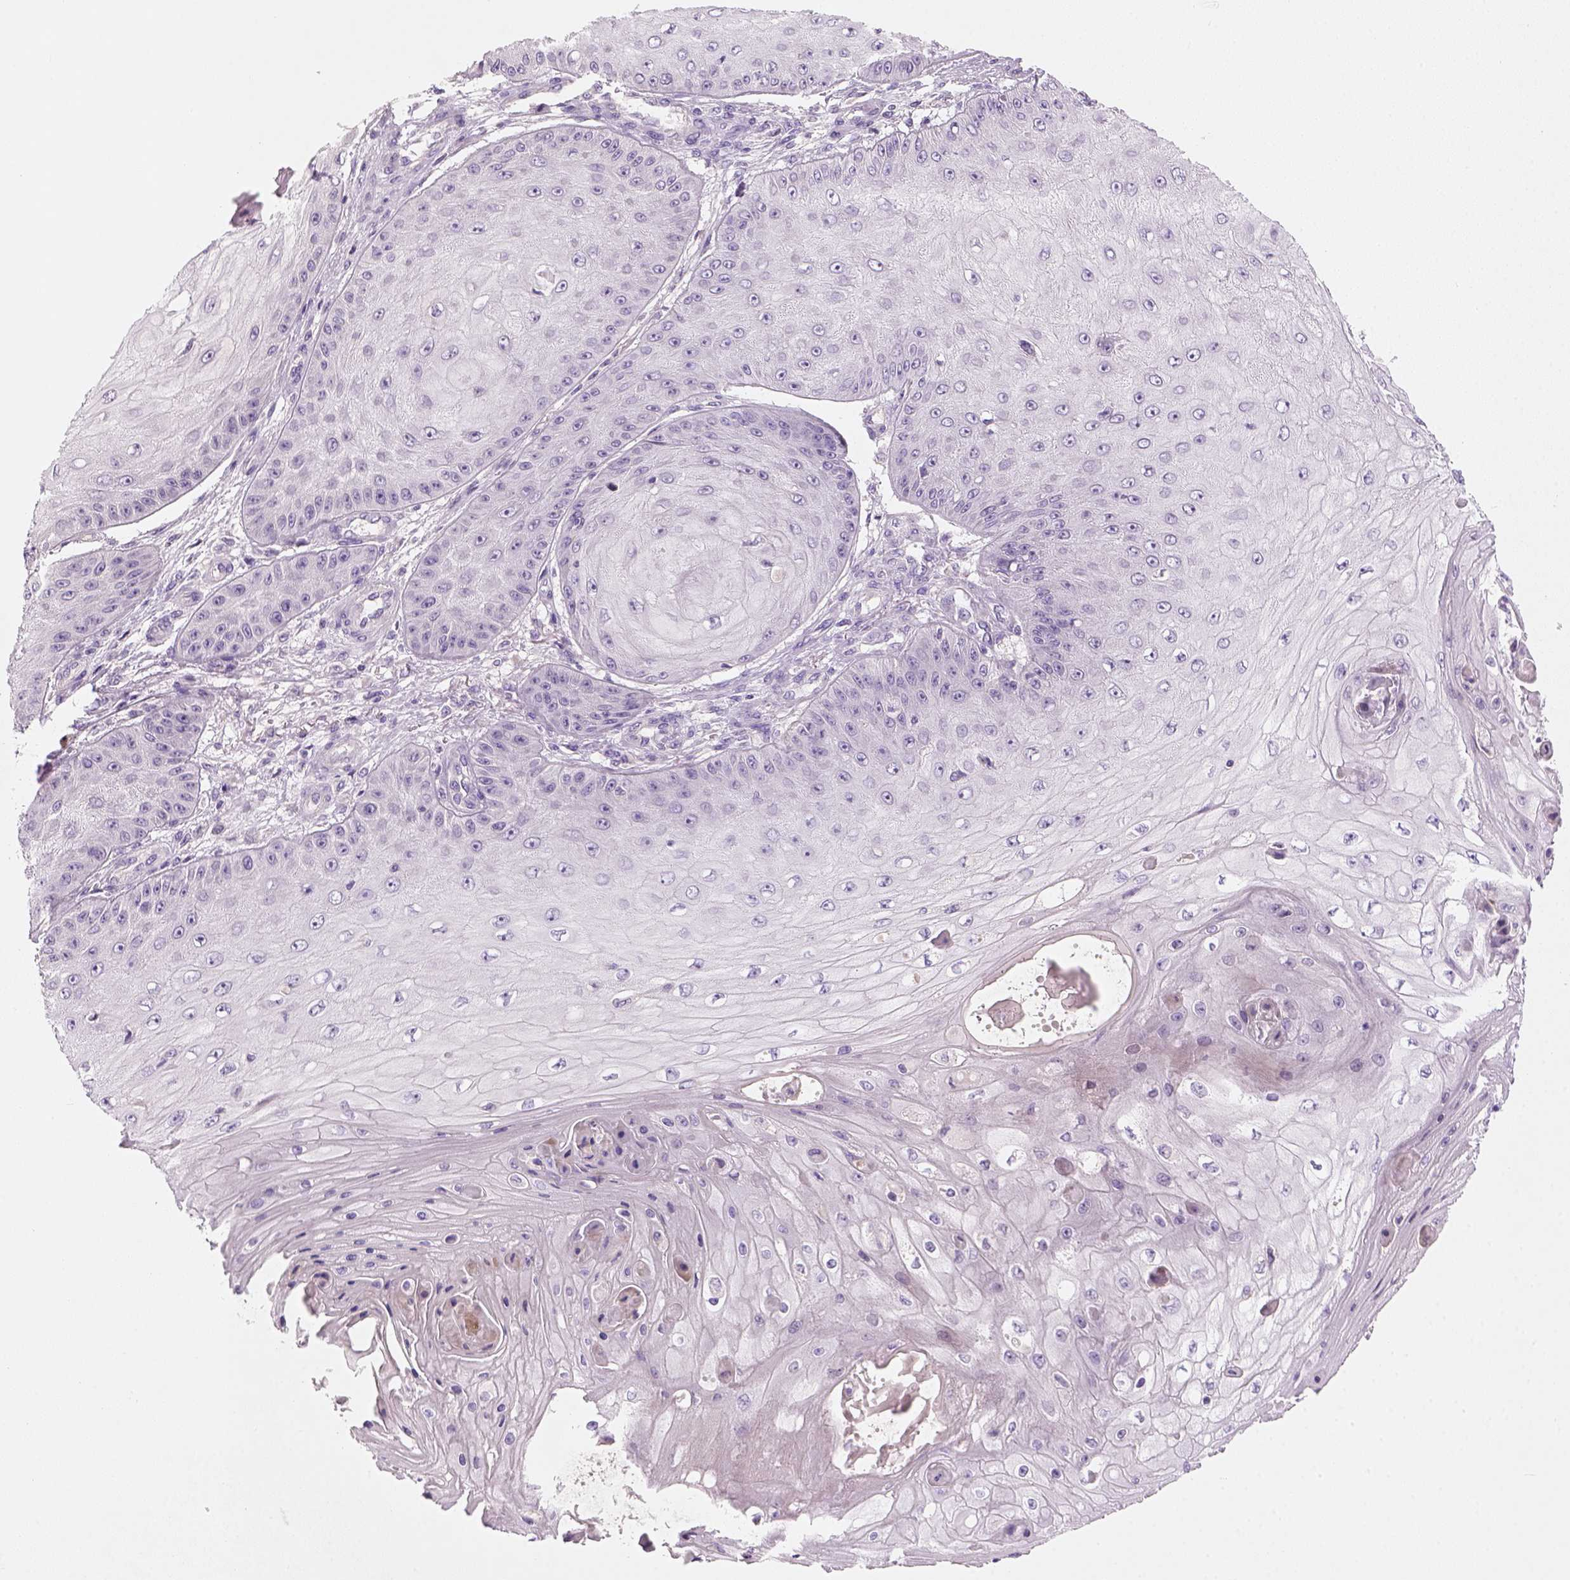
{"staining": {"intensity": "negative", "quantity": "none", "location": "none"}, "tissue": "skin cancer", "cell_type": "Tumor cells", "image_type": "cancer", "snomed": [{"axis": "morphology", "description": "Squamous cell carcinoma, NOS"}, {"axis": "topography", "description": "Skin"}], "caption": "This is an immunohistochemistry (IHC) photomicrograph of skin squamous cell carcinoma. There is no expression in tumor cells.", "gene": "NUDT6", "patient": {"sex": "male", "age": 70}}